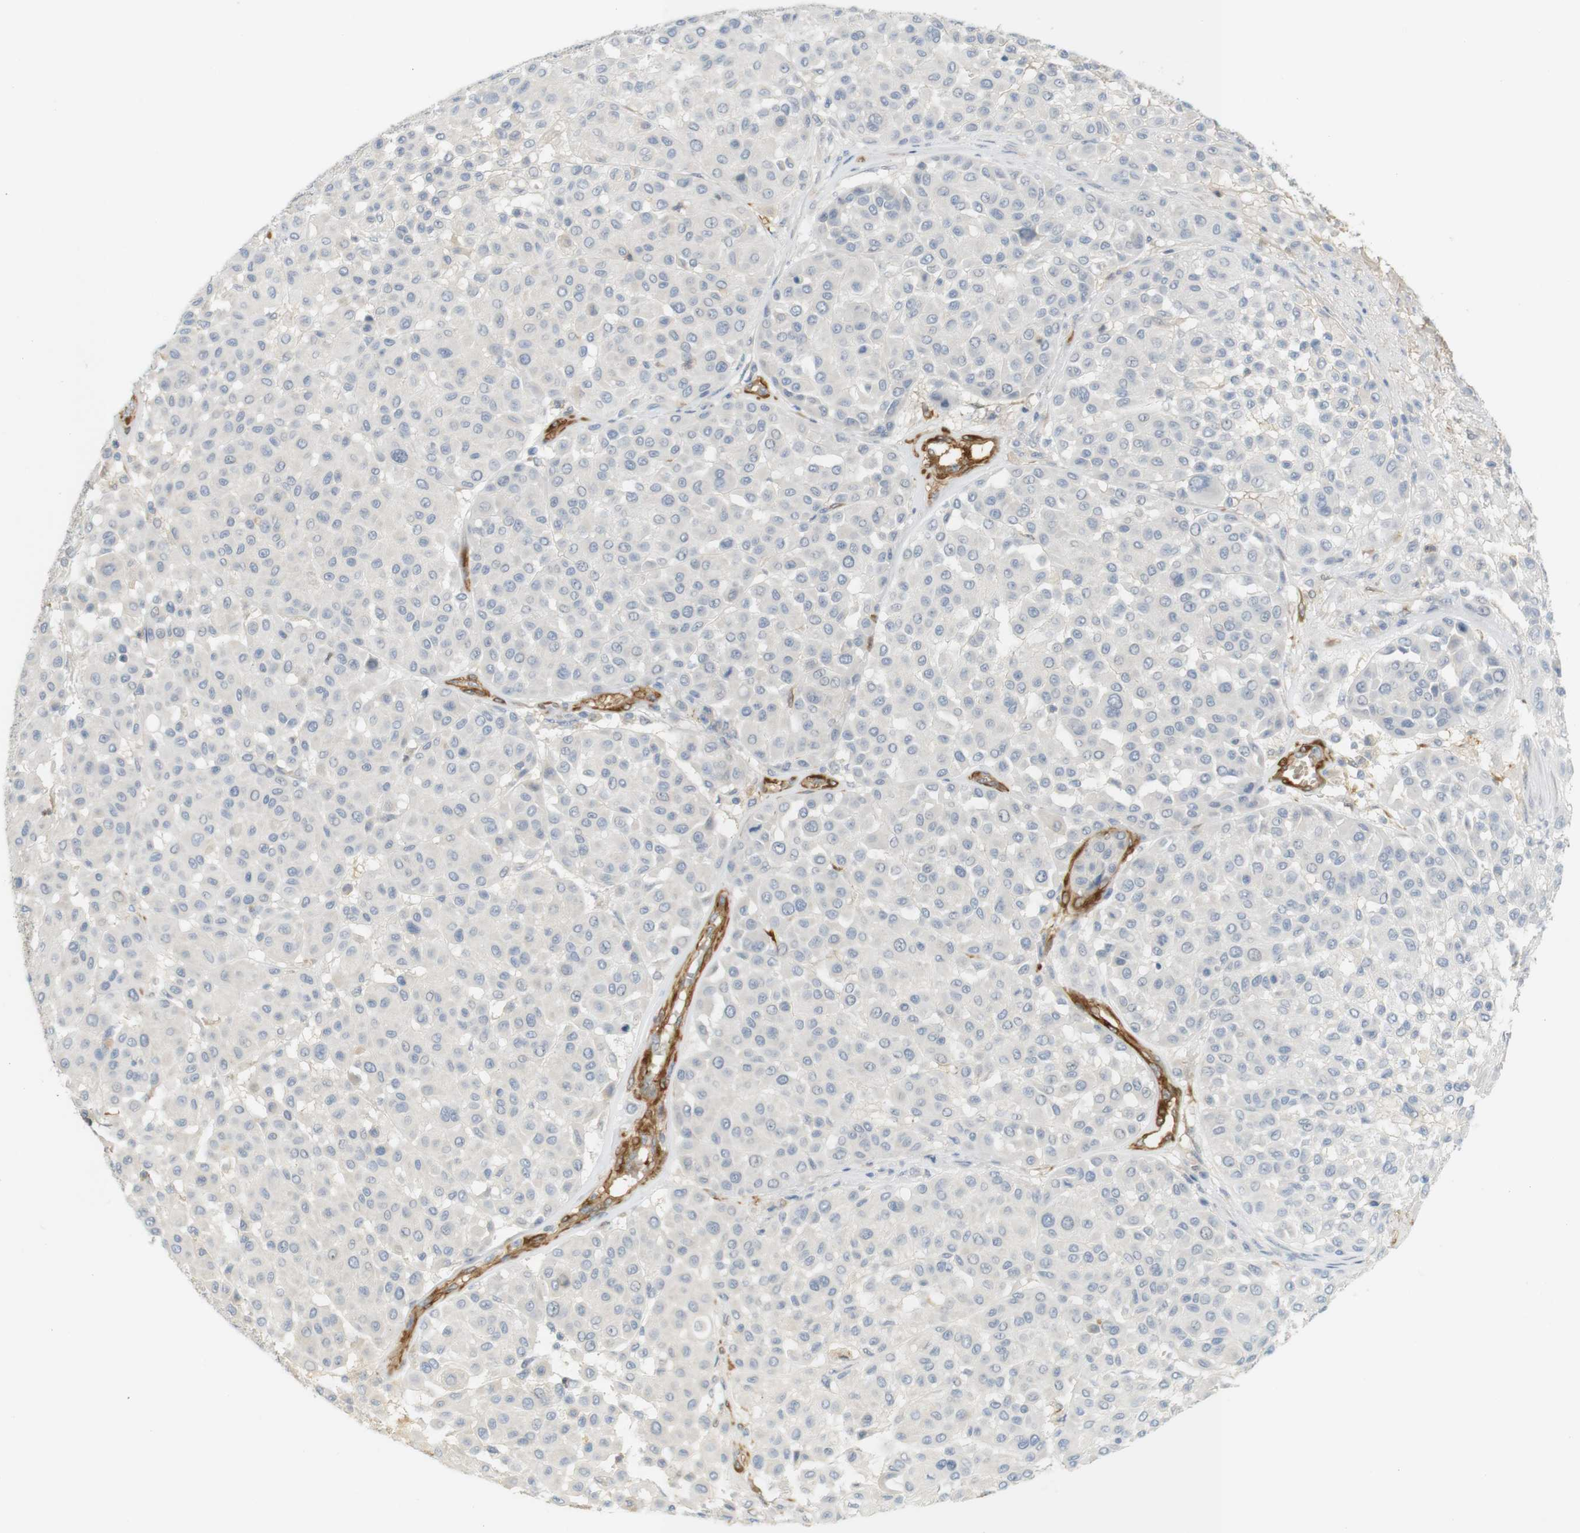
{"staining": {"intensity": "negative", "quantity": "none", "location": "none"}, "tissue": "melanoma", "cell_type": "Tumor cells", "image_type": "cancer", "snomed": [{"axis": "morphology", "description": "Malignant melanoma, Metastatic site"}, {"axis": "topography", "description": "Soft tissue"}], "caption": "An immunohistochemistry histopathology image of melanoma is shown. There is no staining in tumor cells of melanoma.", "gene": "PDE3A", "patient": {"sex": "male", "age": 41}}